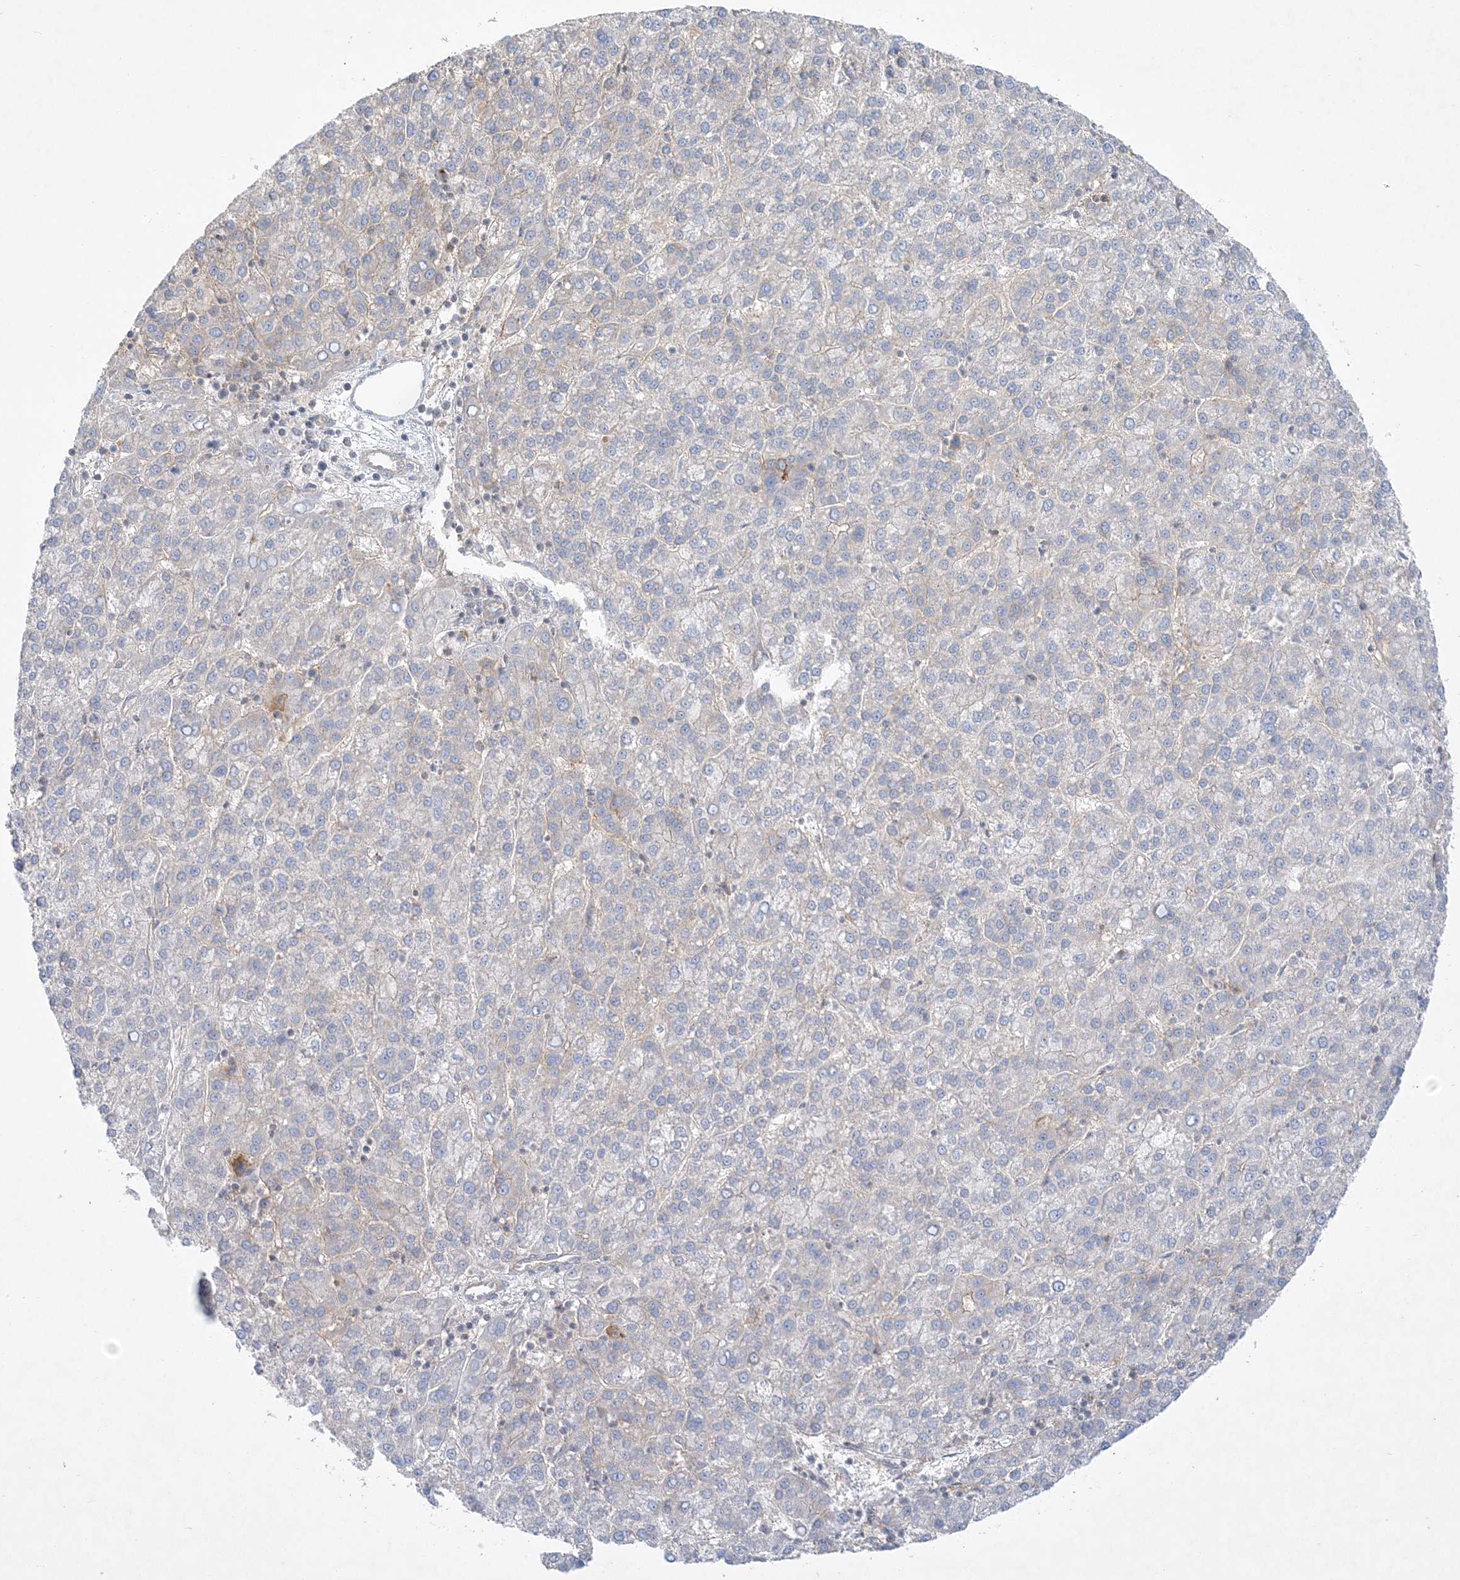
{"staining": {"intensity": "negative", "quantity": "none", "location": "none"}, "tissue": "liver cancer", "cell_type": "Tumor cells", "image_type": "cancer", "snomed": [{"axis": "morphology", "description": "Carcinoma, Hepatocellular, NOS"}, {"axis": "topography", "description": "Liver"}], "caption": "Tumor cells are negative for brown protein staining in hepatocellular carcinoma (liver).", "gene": "ADAMTS12", "patient": {"sex": "female", "age": 58}}